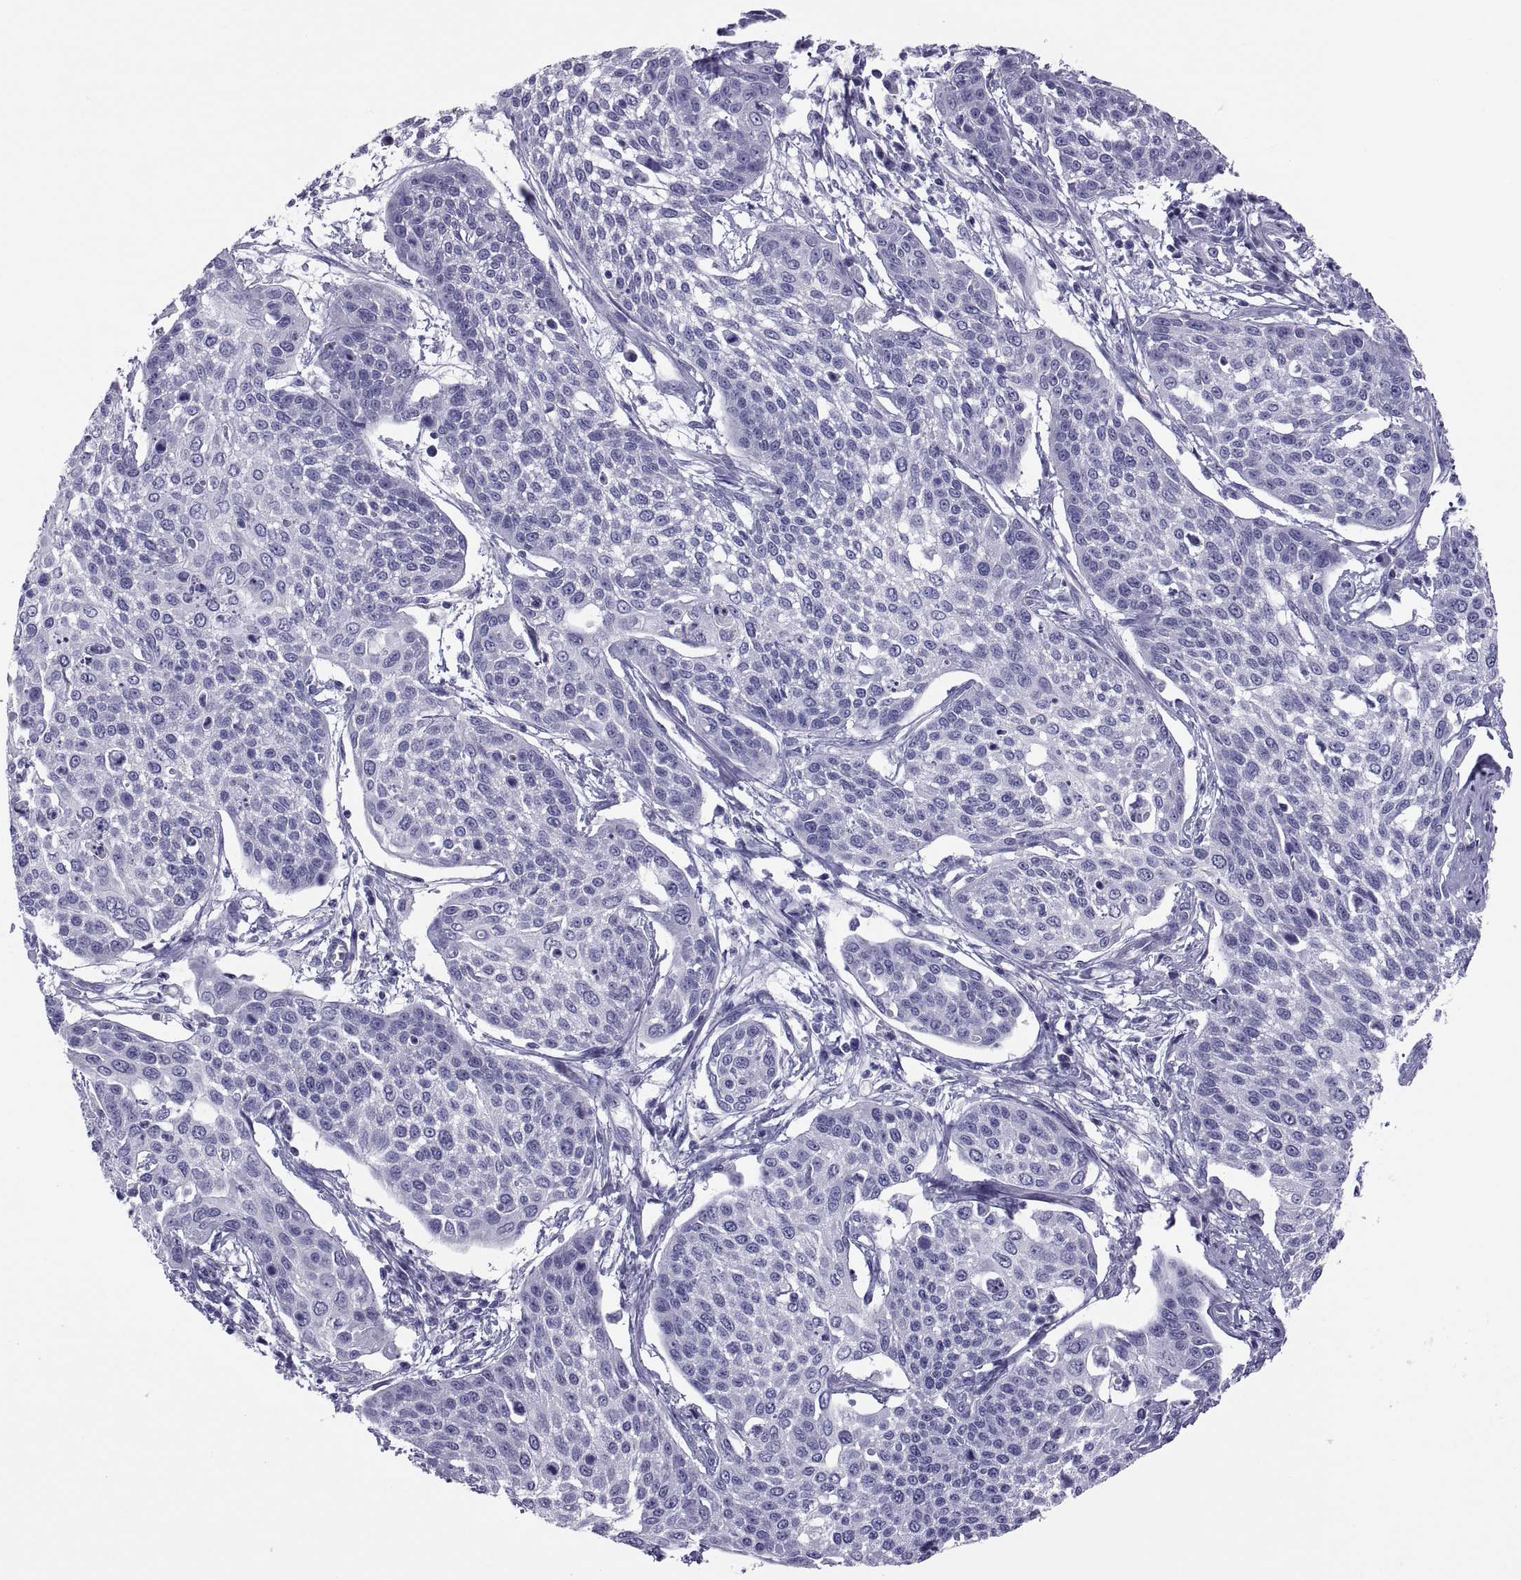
{"staining": {"intensity": "negative", "quantity": "none", "location": "none"}, "tissue": "cervical cancer", "cell_type": "Tumor cells", "image_type": "cancer", "snomed": [{"axis": "morphology", "description": "Squamous cell carcinoma, NOS"}, {"axis": "topography", "description": "Cervix"}], "caption": "The immunohistochemistry (IHC) histopathology image has no significant staining in tumor cells of cervical cancer (squamous cell carcinoma) tissue.", "gene": "RNASE12", "patient": {"sex": "female", "age": 34}}